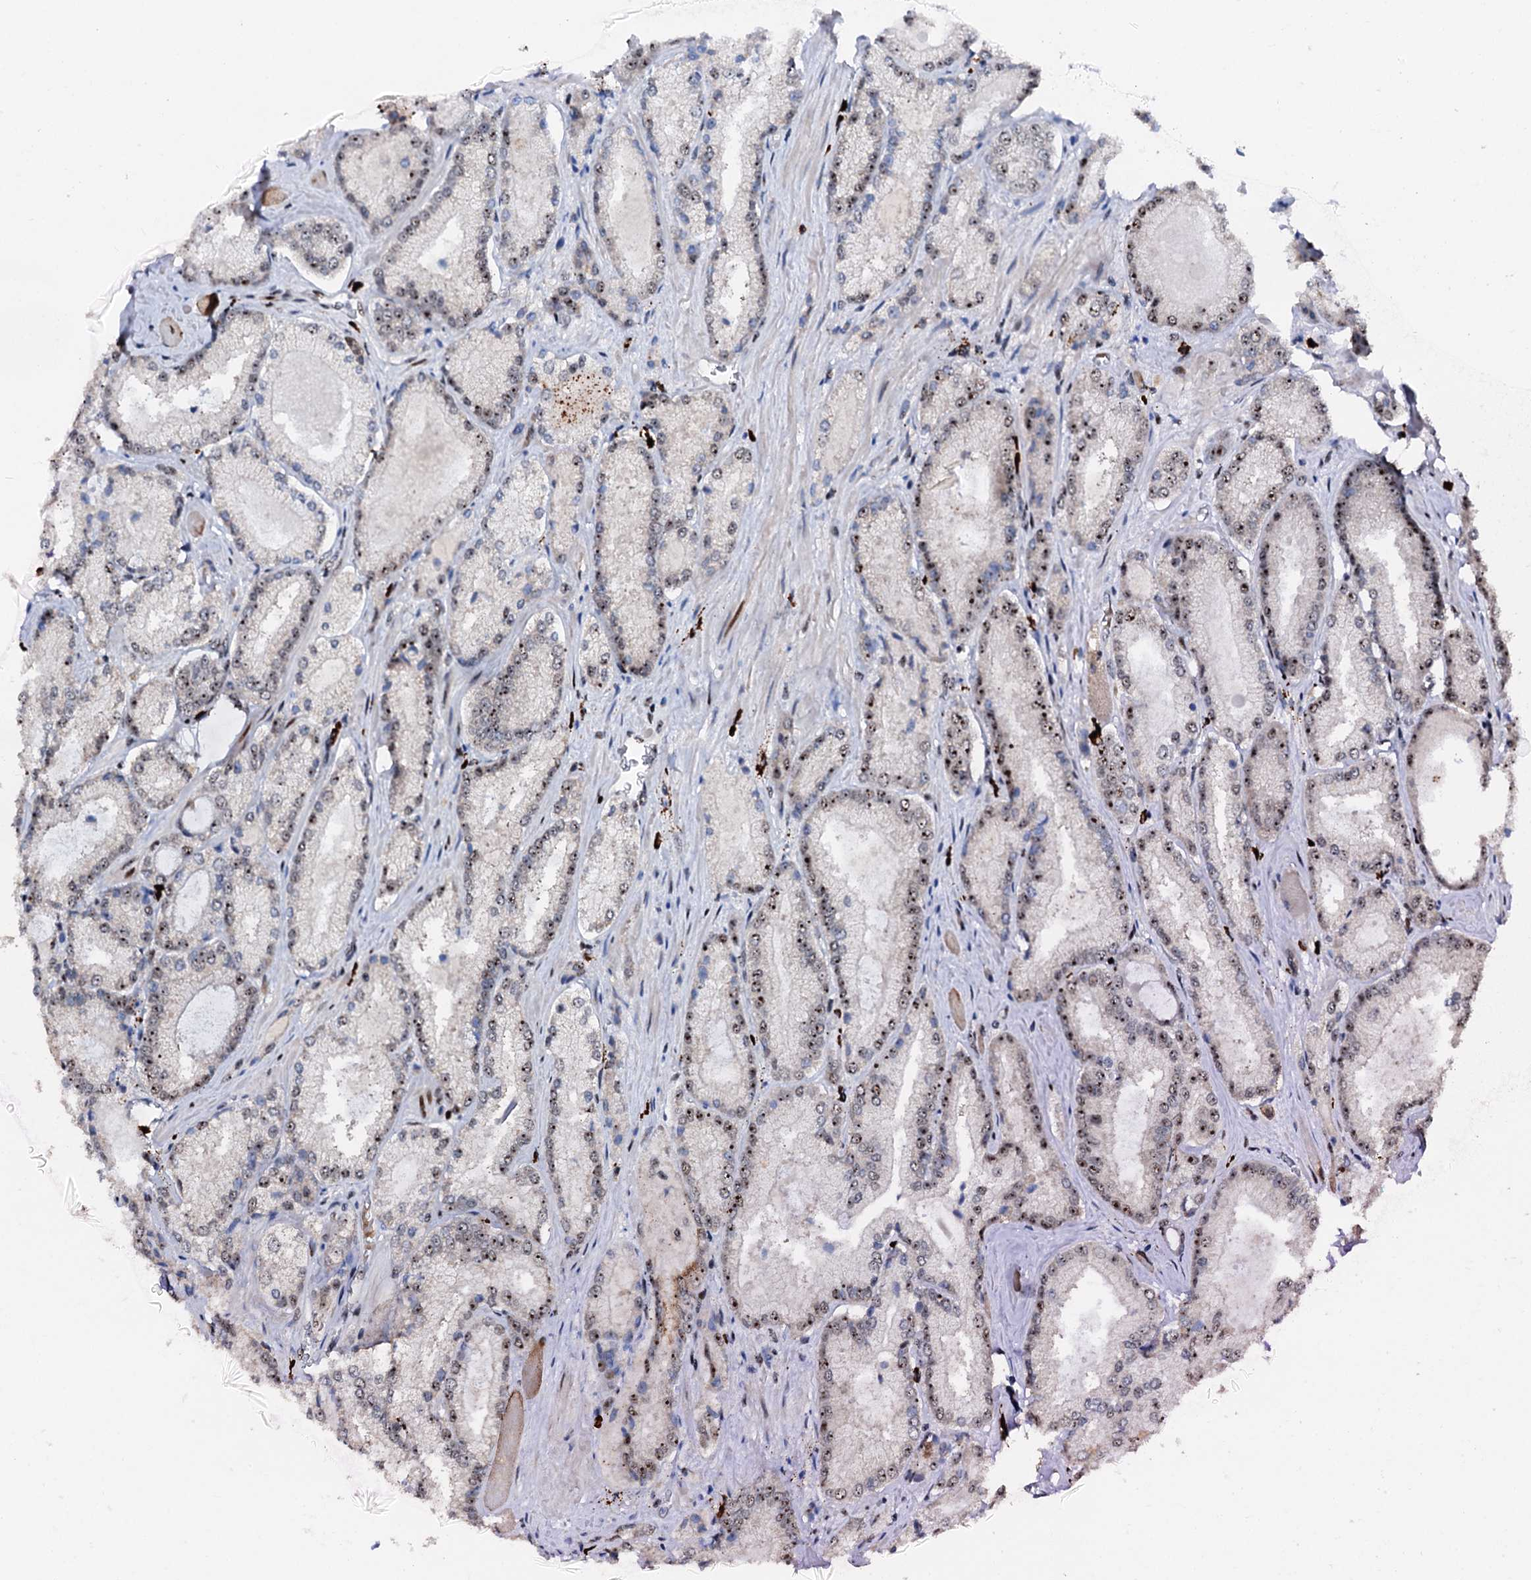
{"staining": {"intensity": "moderate", "quantity": ">75%", "location": "nuclear"}, "tissue": "prostate cancer", "cell_type": "Tumor cells", "image_type": "cancer", "snomed": [{"axis": "morphology", "description": "Adenocarcinoma, Low grade"}, {"axis": "topography", "description": "Prostate"}], "caption": "A photomicrograph showing moderate nuclear expression in about >75% of tumor cells in adenocarcinoma (low-grade) (prostate), as visualized by brown immunohistochemical staining.", "gene": "NEUROG3", "patient": {"sex": "male", "age": 74}}